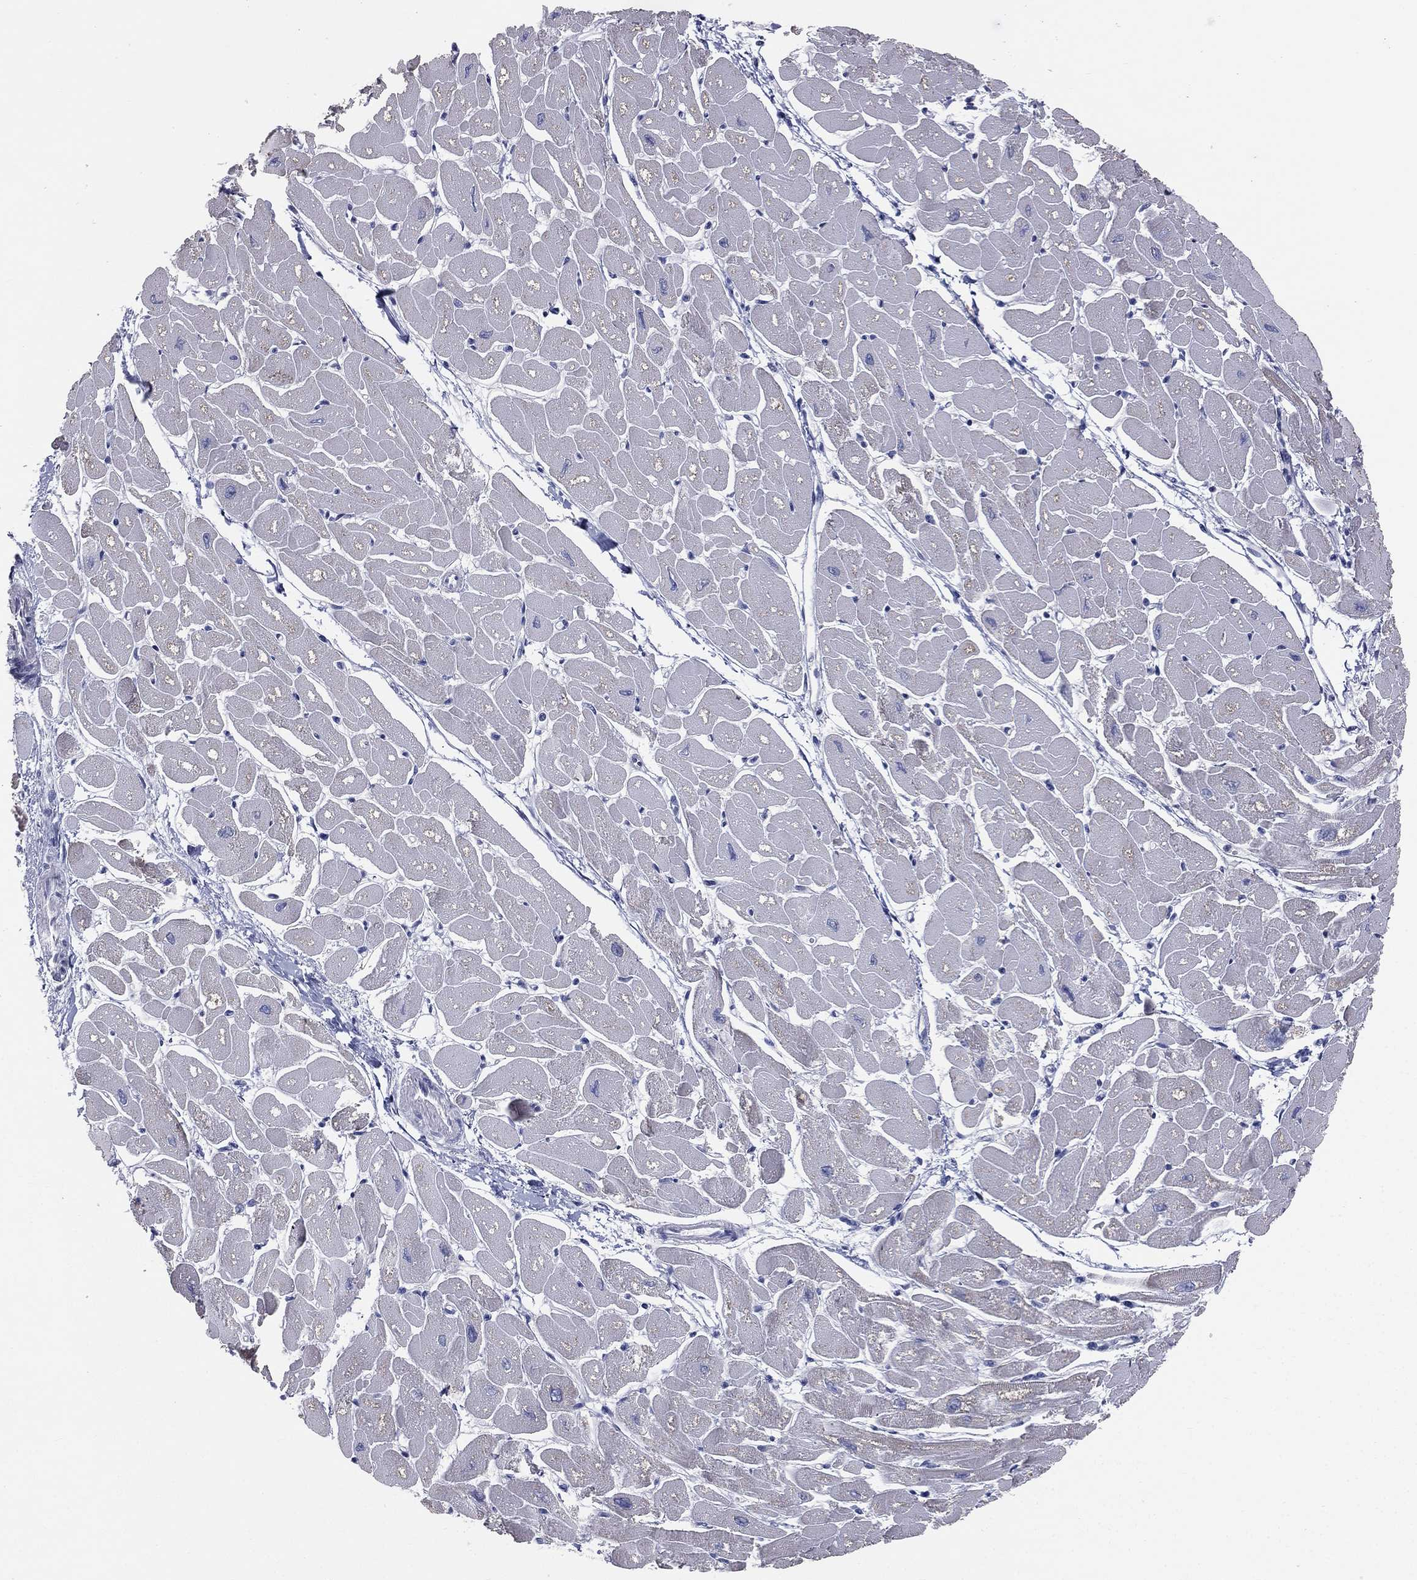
{"staining": {"intensity": "negative", "quantity": "none", "location": "none"}, "tissue": "heart muscle", "cell_type": "Cardiomyocytes", "image_type": "normal", "snomed": [{"axis": "morphology", "description": "Normal tissue, NOS"}, {"axis": "topography", "description": "Heart"}], "caption": "Immunohistochemical staining of benign human heart muscle displays no significant positivity in cardiomyocytes. (Brightfield microscopy of DAB (3,3'-diaminobenzidine) immunohistochemistry (IHC) at high magnification).", "gene": "STK31", "patient": {"sex": "male", "age": 57}}